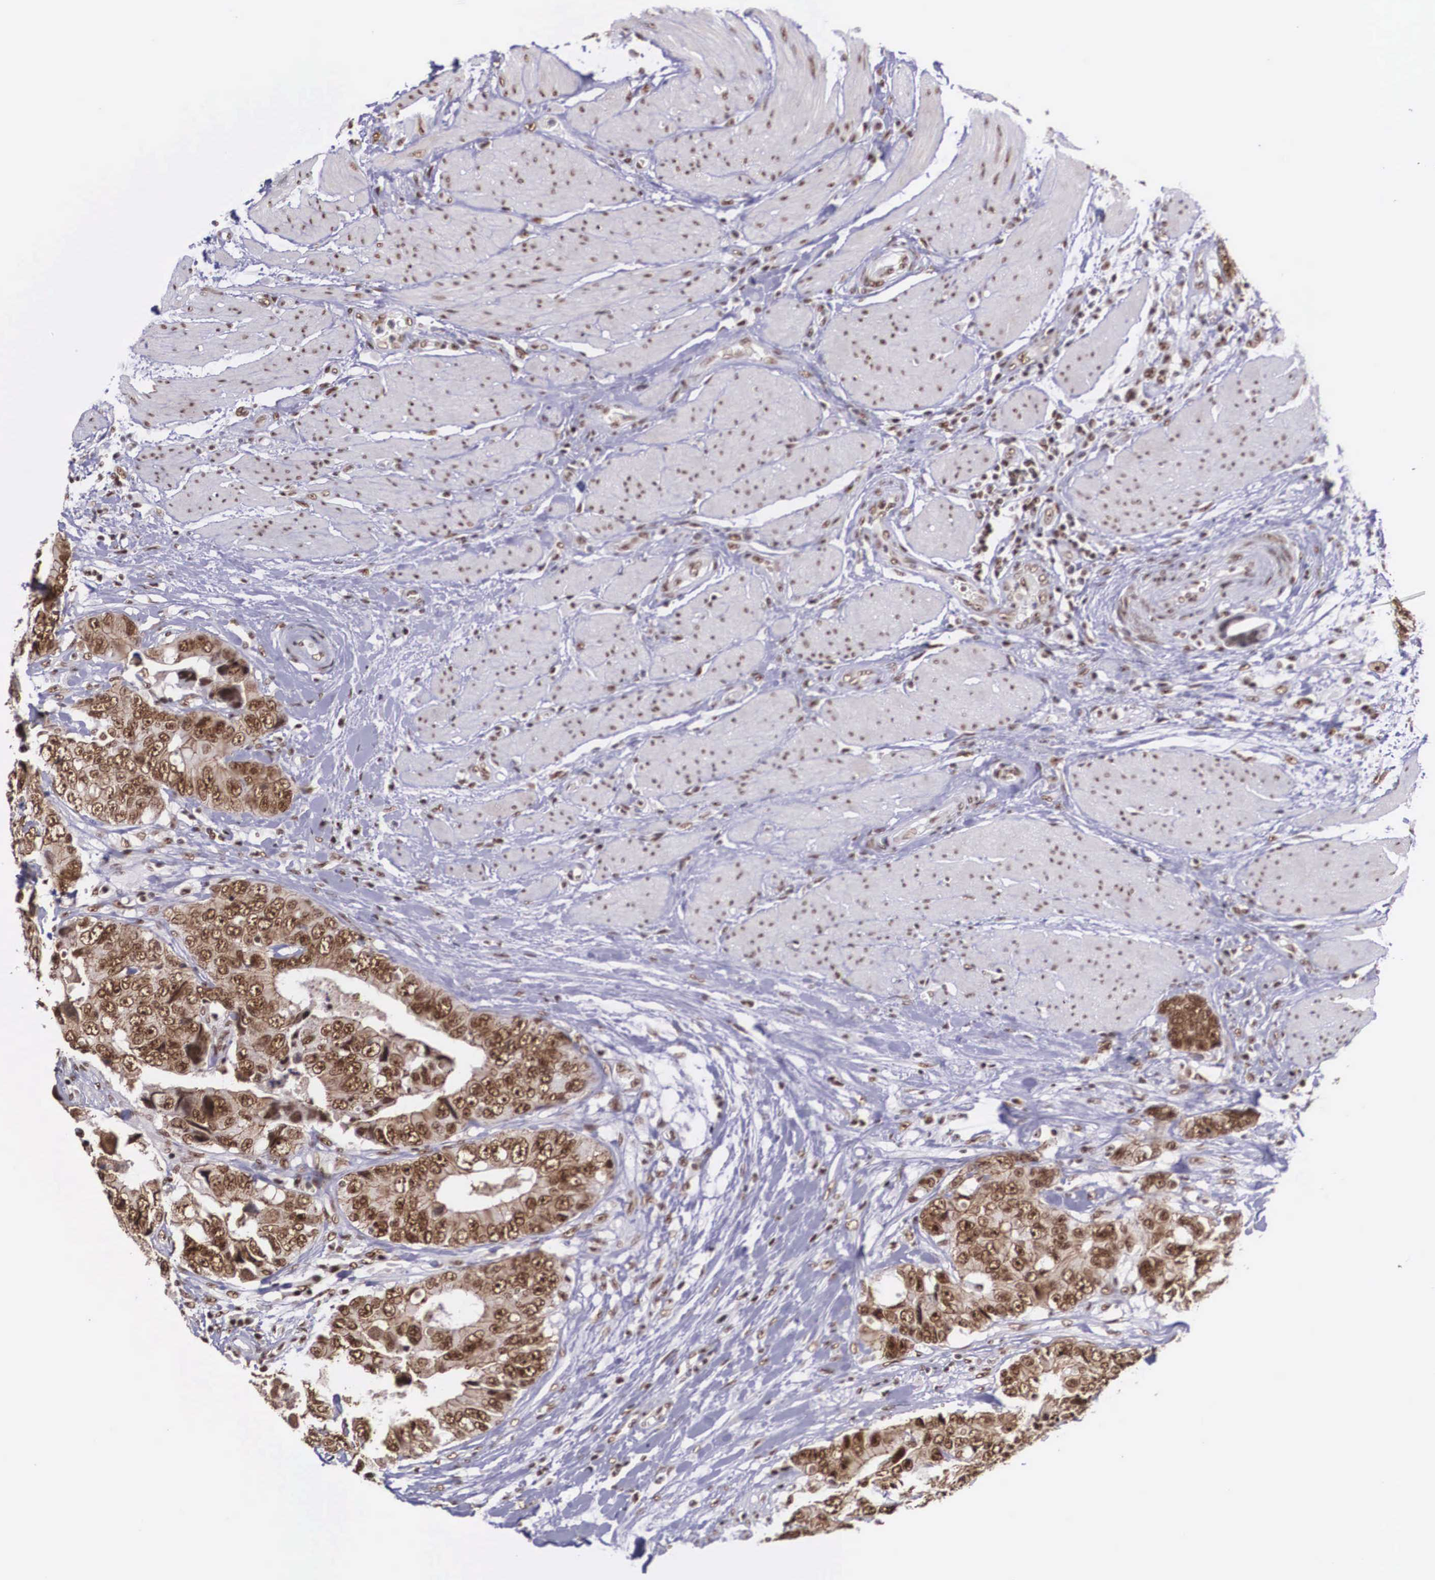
{"staining": {"intensity": "strong", "quantity": ">75%", "location": "cytoplasmic/membranous,nuclear"}, "tissue": "colorectal cancer", "cell_type": "Tumor cells", "image_type": "cancer", "snomed": [{"axis": "morphology", "description": "Adenocarcinoma, NOS"}, {"axis": "topography", "description": "Rectum"}], "caption": "A brown stain labels strong cytoplasmic/membranous and nuclear positivity of a protein in human adenocarcinoma (colorectal) tumor cells. Using DAB (3,3'-diaminobenzidine) (brown) and hematoxylin (blue) stains, captured at high magnification using brightfield microscopy.", "gene": "POLR2F", "patient": {"sex": "female", "age": 67}}